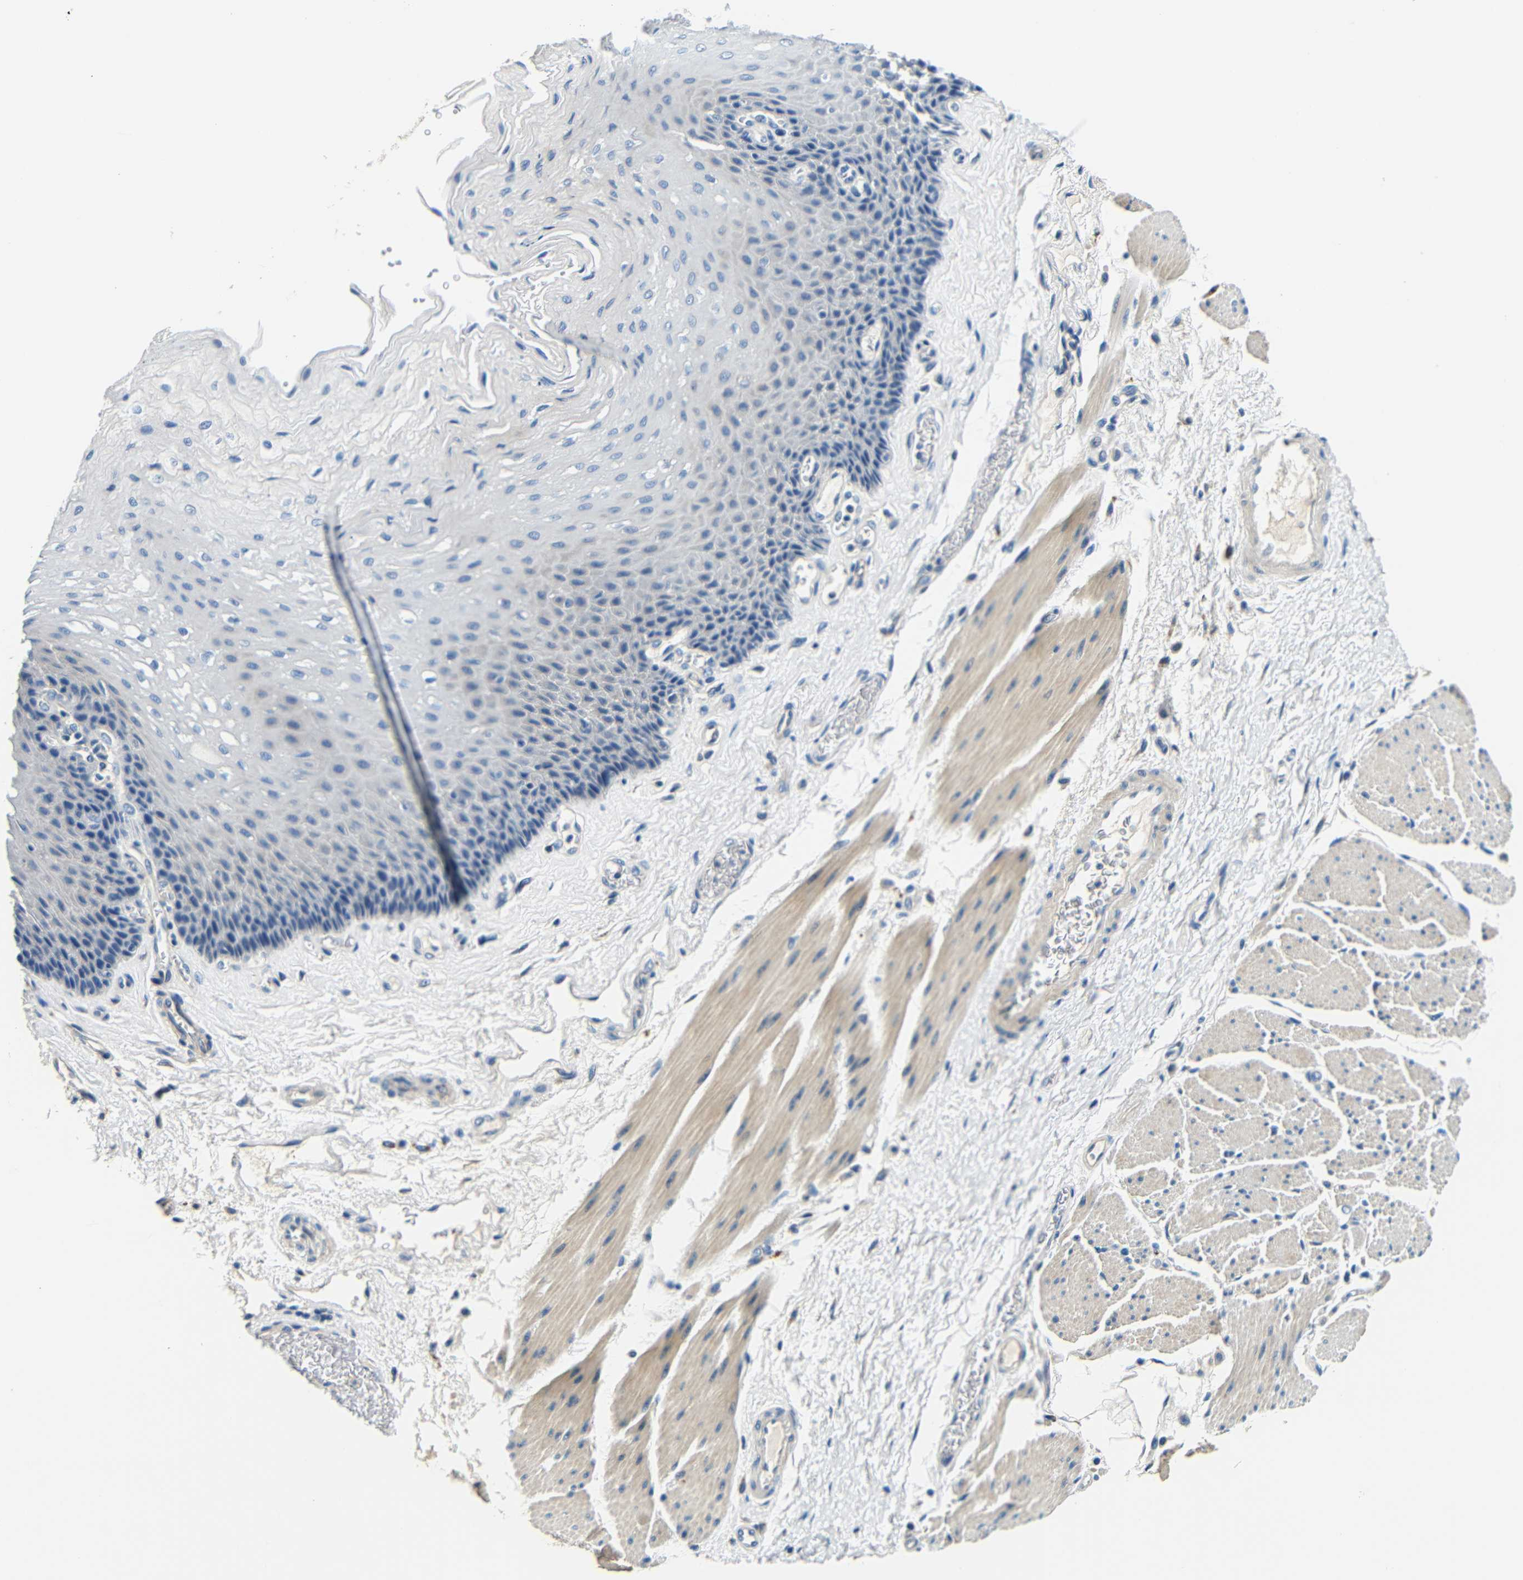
{"staining": {"intensity": "negative", "quantity": "none", "location": "none"}, "tissue": "esophagus", "cell_type": "Squamous epithelial cells", "image_type": "normal", "snomed": [{"axis": "morphology", "description": "Normal tissue, NOS"}, {"axis": "topography", "description": "Esophagus"}], "caption": "Immunohistochemical staining of normal esophagus shows no significant expression in squamous epithelial cells.", "gene": "FMO5", "patient": {"sex": "female", "age": 72}}